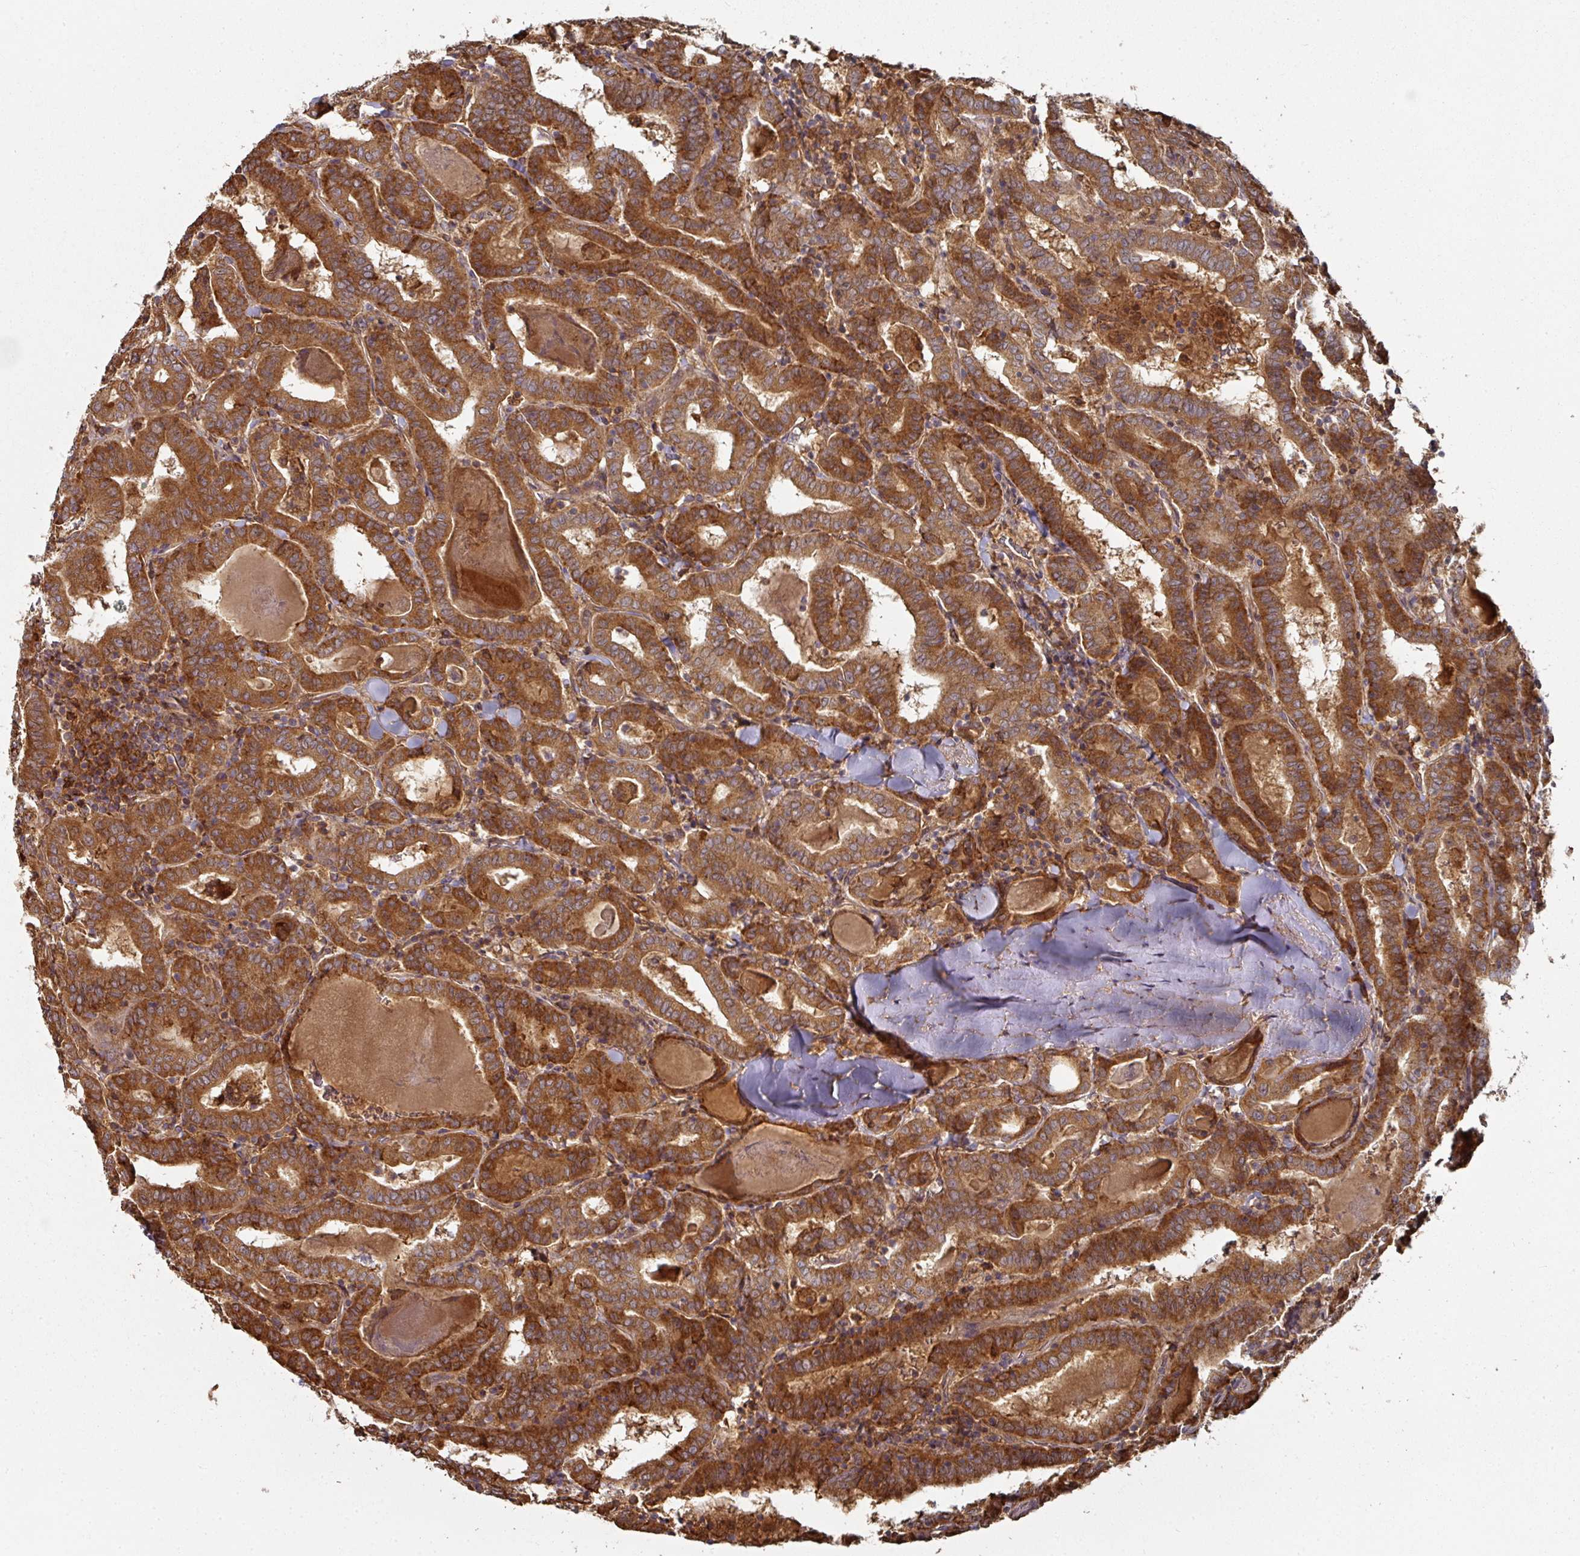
{"staining": {"intensity": "strong", "quantity": ">75%", "location": "cytoplasmic/membranous"}, "tissue": "thyroid cancer", "cell_type": "Tumor cells", "image_type": "cancer", "snomed": [{"axis": "morphology", "description": "Papillary adenocarcinoma, NOS"}, {"axis": "topography", "description": "Thyroid gland"}], "caption": "The image reveals immunohistochemical staining of papillary adenocarcinoma (thyroid). There is strong cytoplasmic/membranous expression is seen in about >75% of tumor cells.", "gene": "CEP95", "patient": {"sex": "female", "age": 72}}